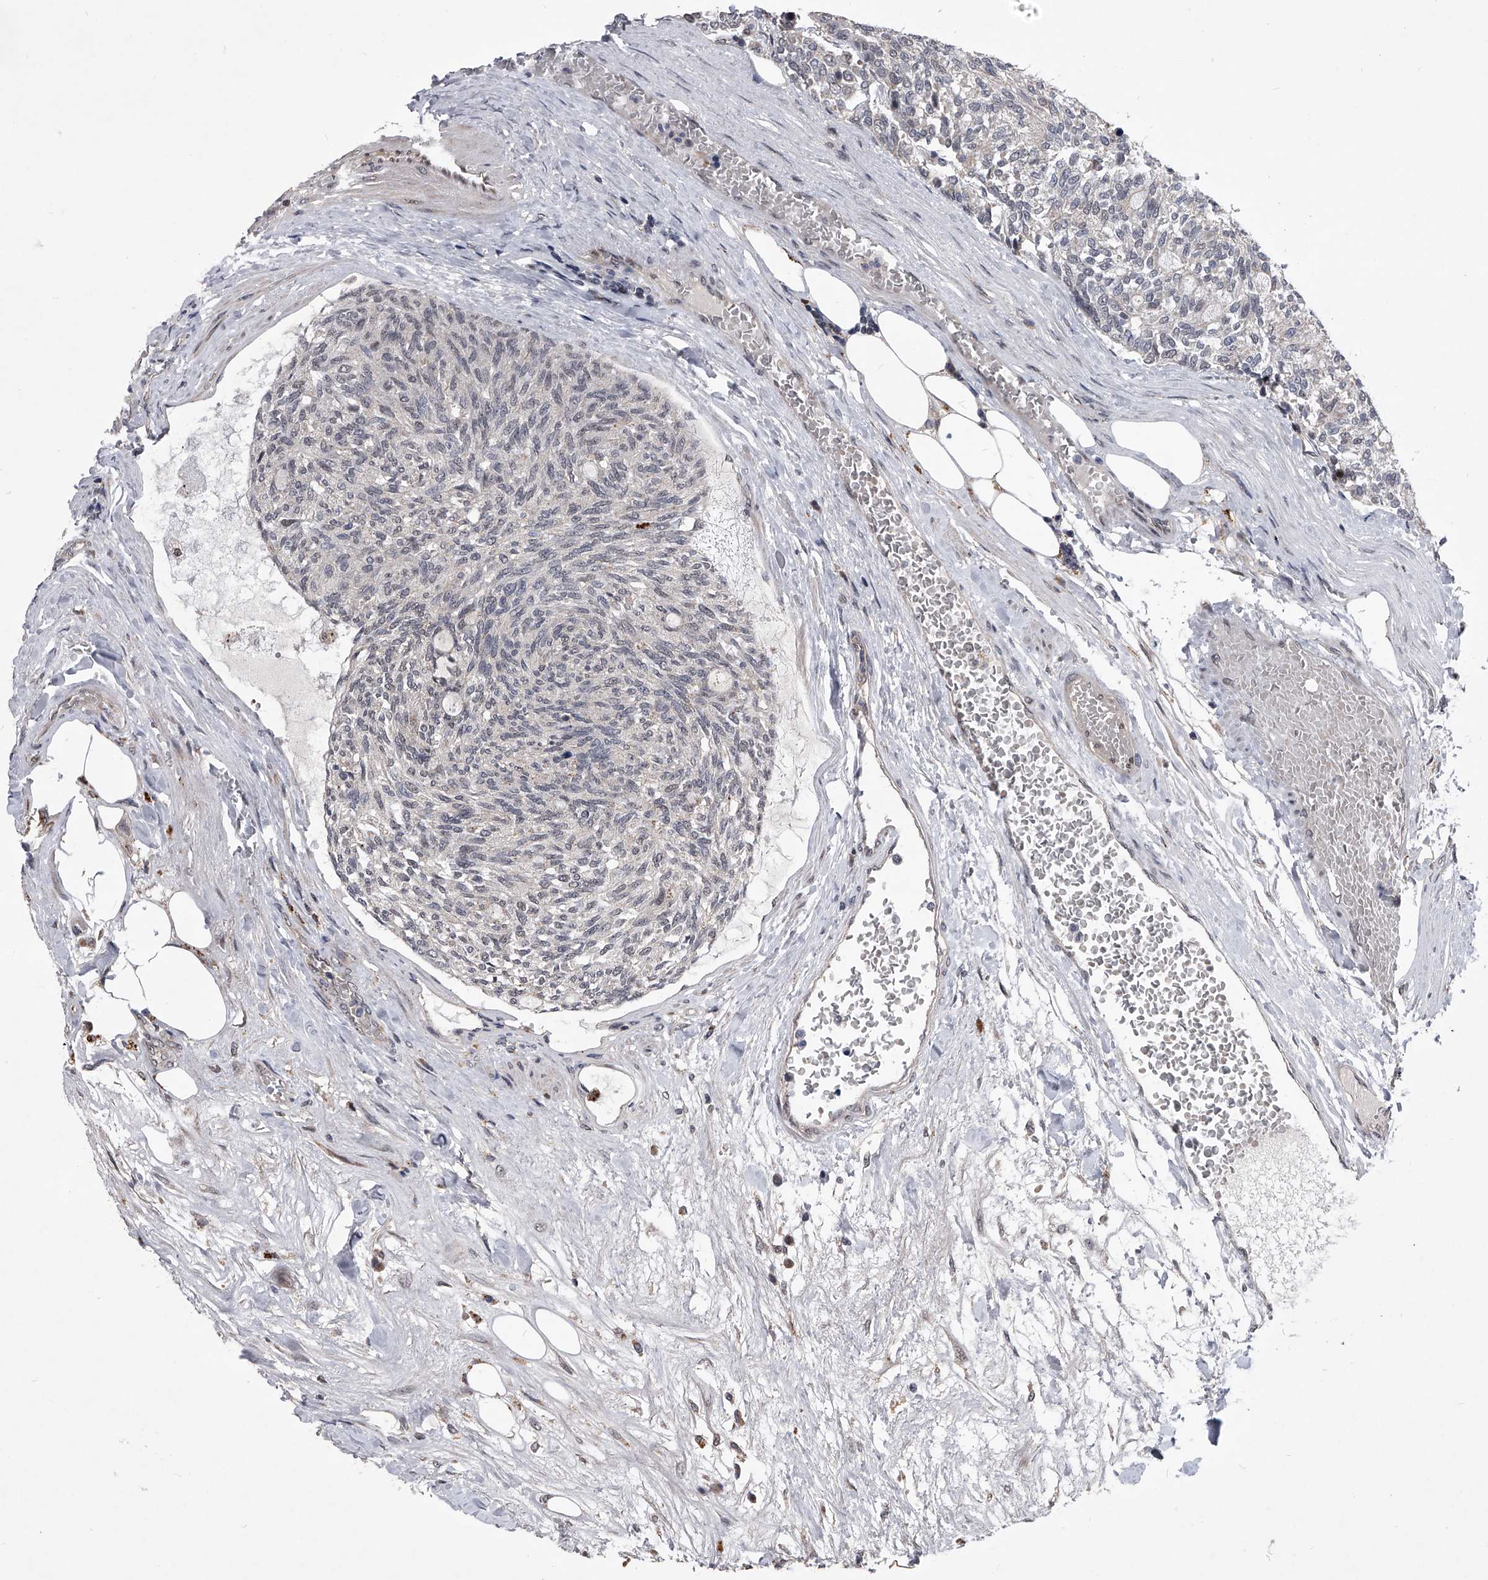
{"staining": {"intensity": "negative", "quantity": "none", "location": "none"}, "tissue": "carcinoid", "cell_type": "Tumor cells", "image_type": "cancer", "snomed": [{"axis": "morphology", "description": "Carcinoid, malignant, NOS"}, {"axis": "topography", "description": "Pancreas"}], "caption": "Carcinoid (malignant) stained for a protein using immunohistochemistry (IHC) displays no expression tumor cells.", "gene": "CMTR1", "patient": {"sex": "female", "age": 54}}